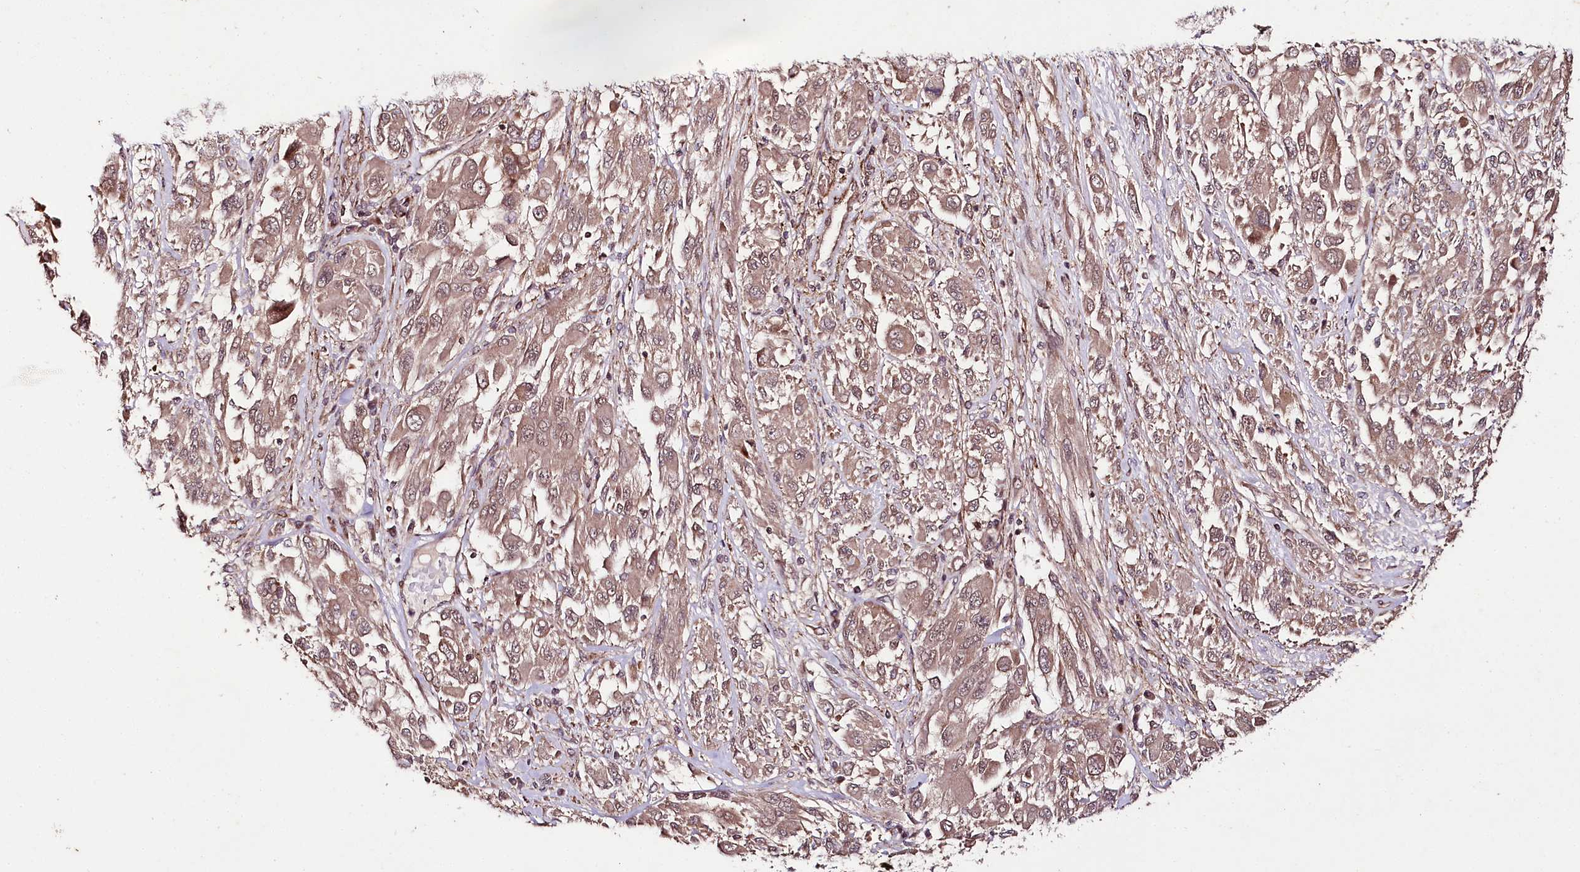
{"staining": {"intensity": "moderate", "quantity": ">75%", "location": "cytoplasmic/membranous"}, "tissue": "melanoma", "cell_type": "Tumor cells", "image_type": "cancer", "snomed": [{"axis": "morphology", "description": "Malignant melanoma, NOS"}, {"axis": "topography", "description": "Skin"}], "caption": "The immunohistochemical stain highlights moderate cytoplasmic/membranous positivity in tumor cells of malignant melanoma tissue.", "gene": "PHLDB1", "patient": {"sex": "female", "age": 91}}